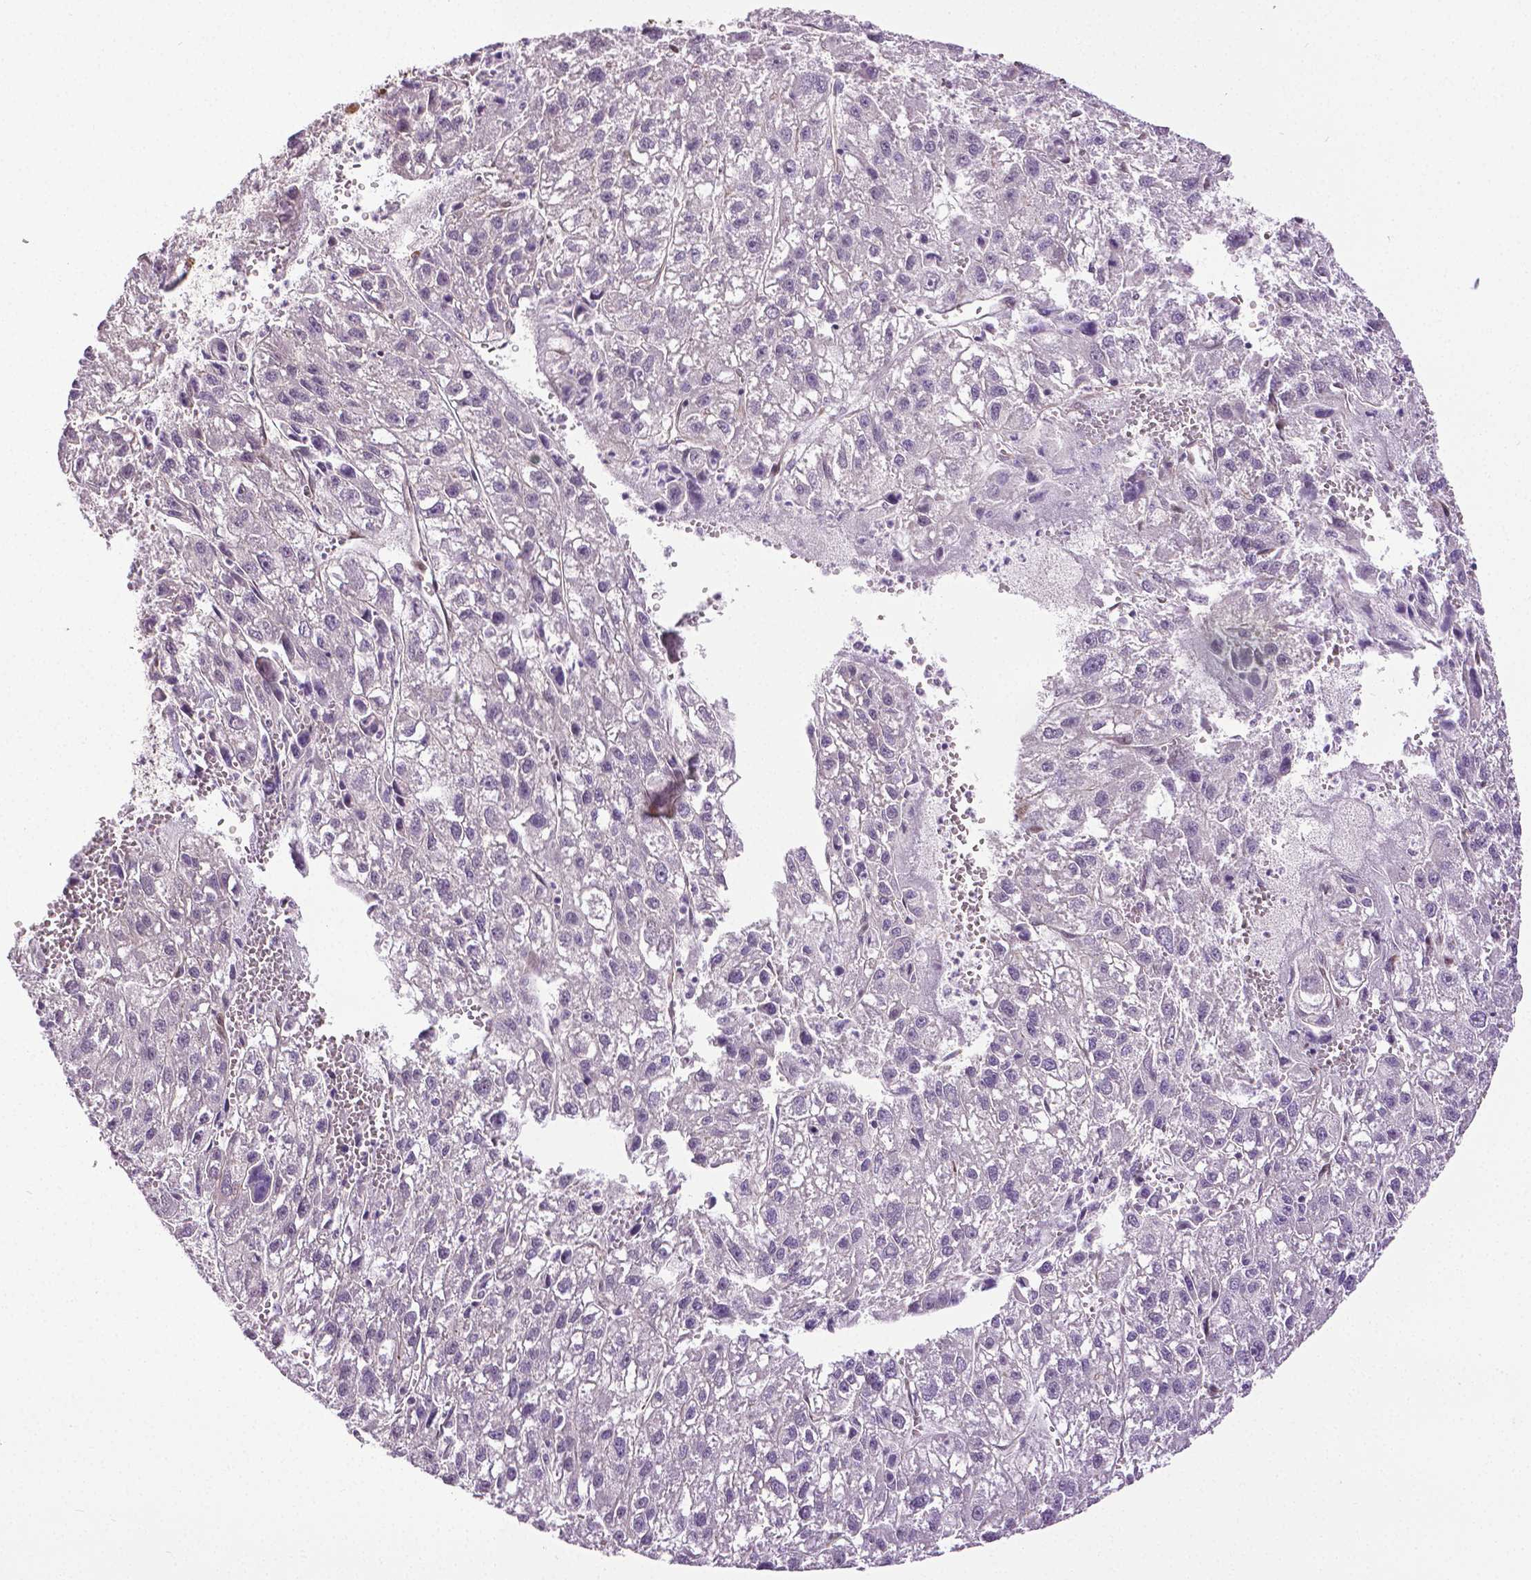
{"staining": {"intensity": "negative", "quantity": "none", "location": "none"}, "tissue": "liver cancer", "cell_type": "Tumor cells", "image_type": "cancer", "snomed": [{"axis": "morphology", "description": "Carcinoma, Hepatocellular, NOS"}, {"axis": "topography", "description": "Liver"}], "caption": "A histopathology image of liver cancer stained for a protein shows no brown staining in tumor cells. (DAB immunohistochemistry (IHC), high magnification).", "gene": "PTGER3", "patient": {"sex": "female", "age": 70}}